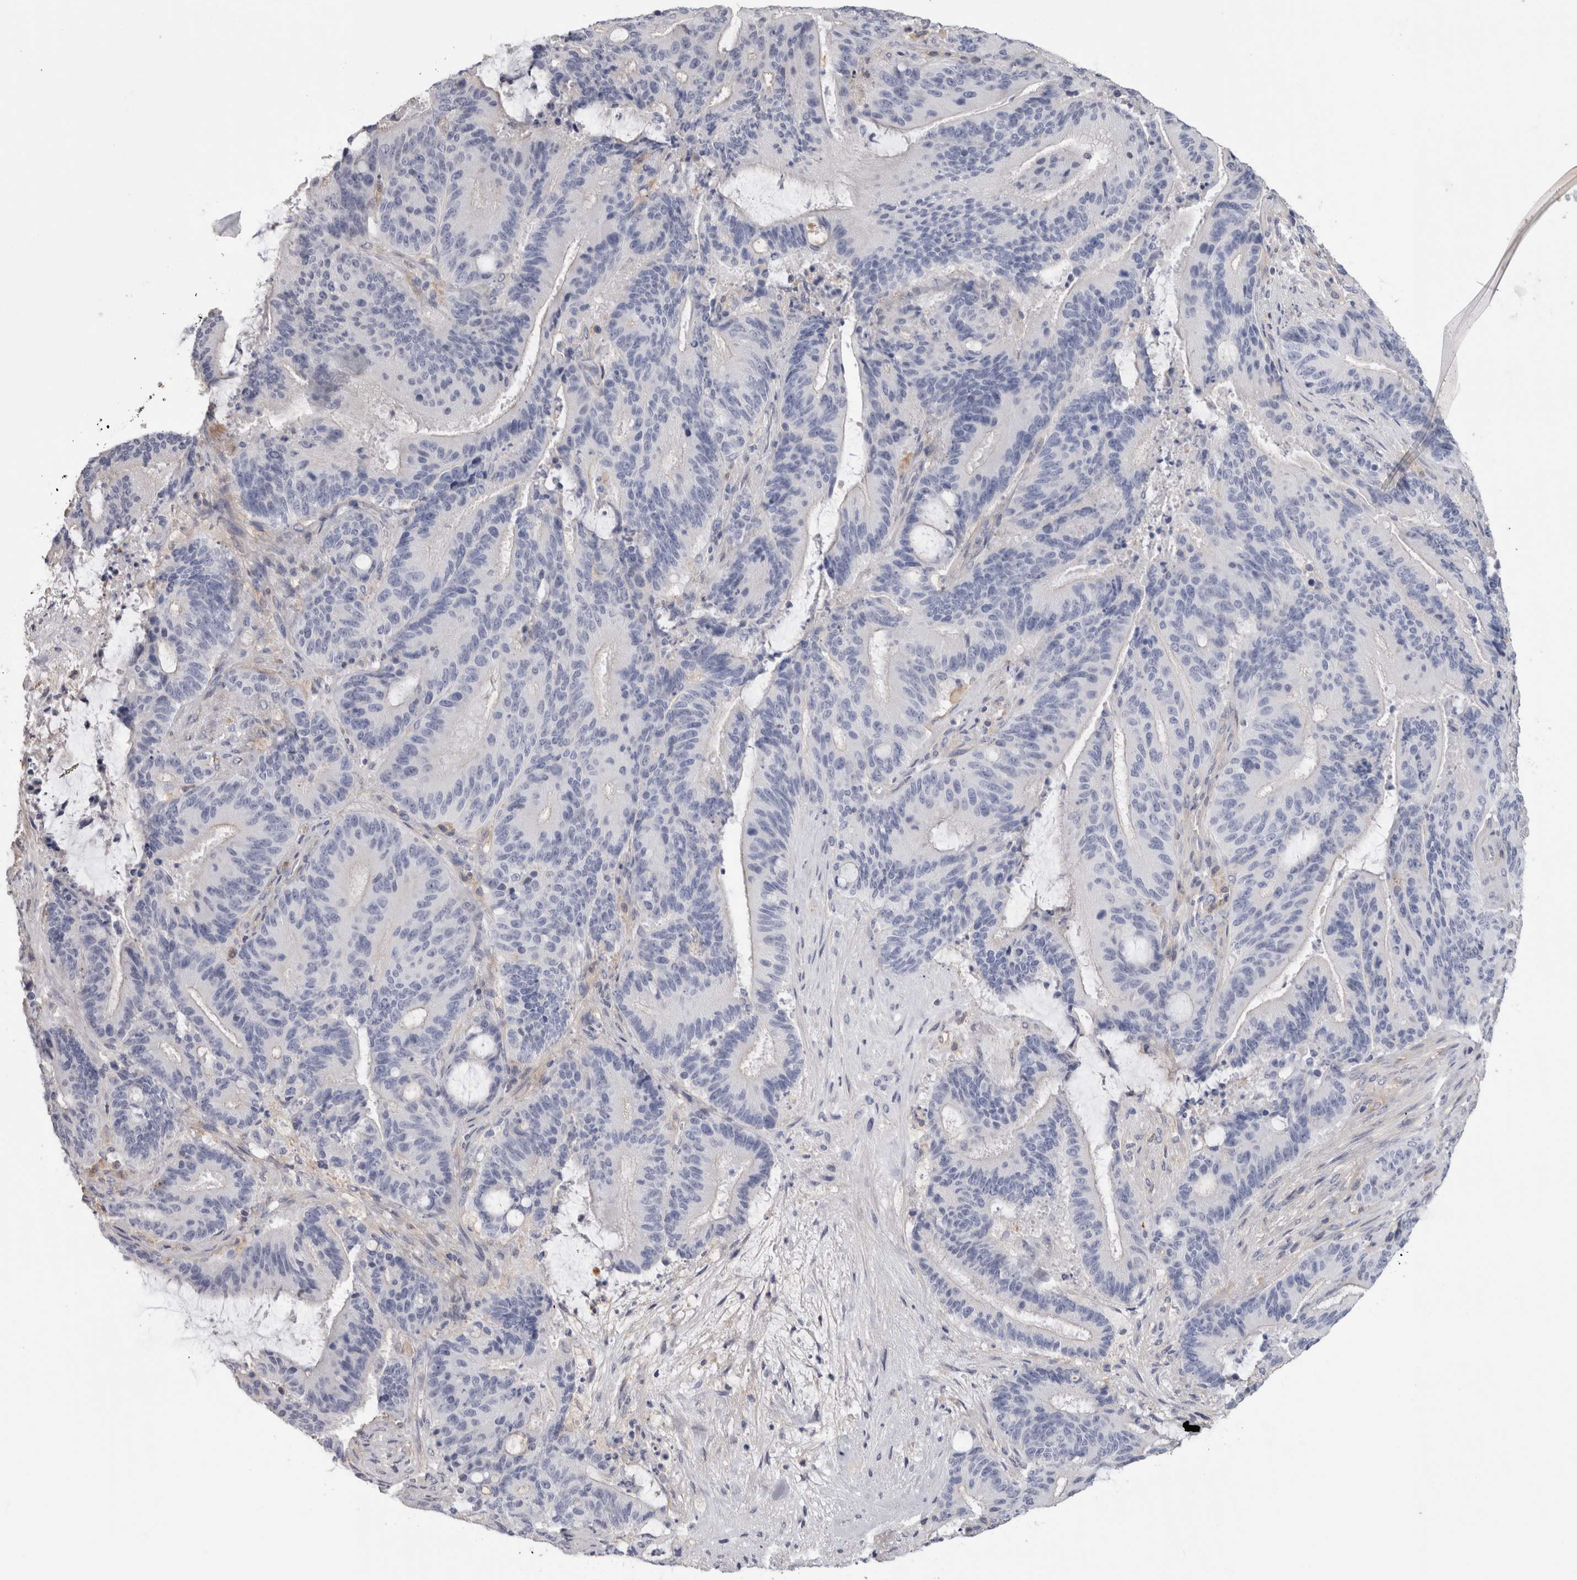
{"staining": {"intensity": "negative", "quantity": "none", "location": "none"}, "tissue": "liver cancer", "cell_type": "Tumor cells", "image_type": "cancer", "snomed": [{"axis": "morphology", "description": "Normal tissue, NOS"}, {"axis": "morphology", "description": "Cholangiocarcinoma"}, {"axis": "topography", "description": "Liver"}, {"axis": "topography", "description": "Peripheral nerve tissue"}], "caption": "Tumor cells are negative for brown protein staining in liver cholangiocarcinoma.", "gene": "SCRN1", "patient": {"sex": "female", "age": 73}}